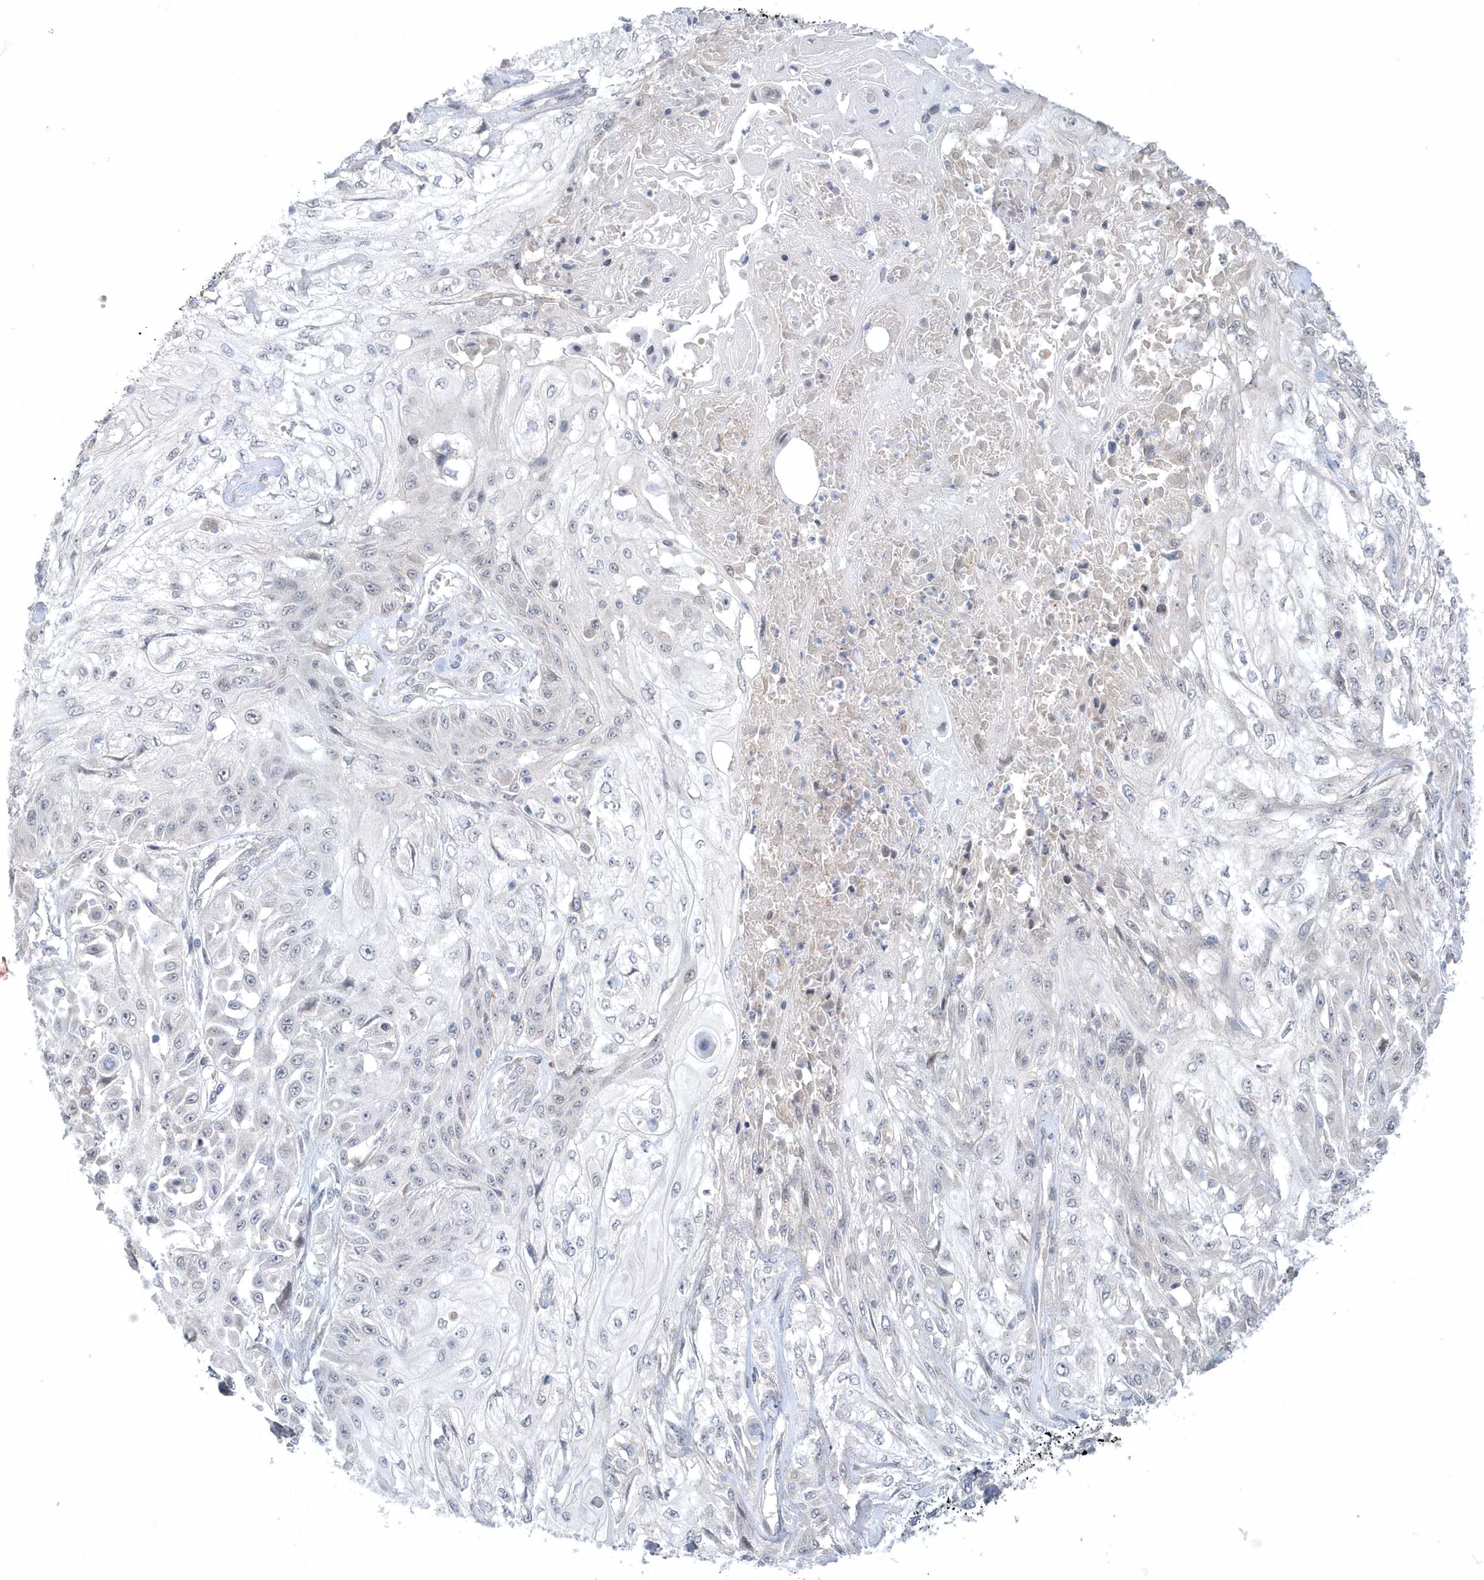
{"staining": {"intensity": "negative", "quantity": "none", "location": "none"}, "tissue": "skin cancer", "cell_type": "Tumor cells", "image_type": "cancer", "snomed": [{"axis": "morphology", "description": "Squamous cell carcinoma, NOS"}, {"axis": "morphology", "description": "Squamous cell carcinoma, metastatic, NOS"}, {"axis": "topography", "description": "Skin"}, {"axis": "topography", "description": "Lymph node"}], "caption": "Histopathology image shows no significant protein staining in tumor cells of skin cancer.", "gene": "ZC3H12D", "patient": {"sex": "male", "age": 75}}